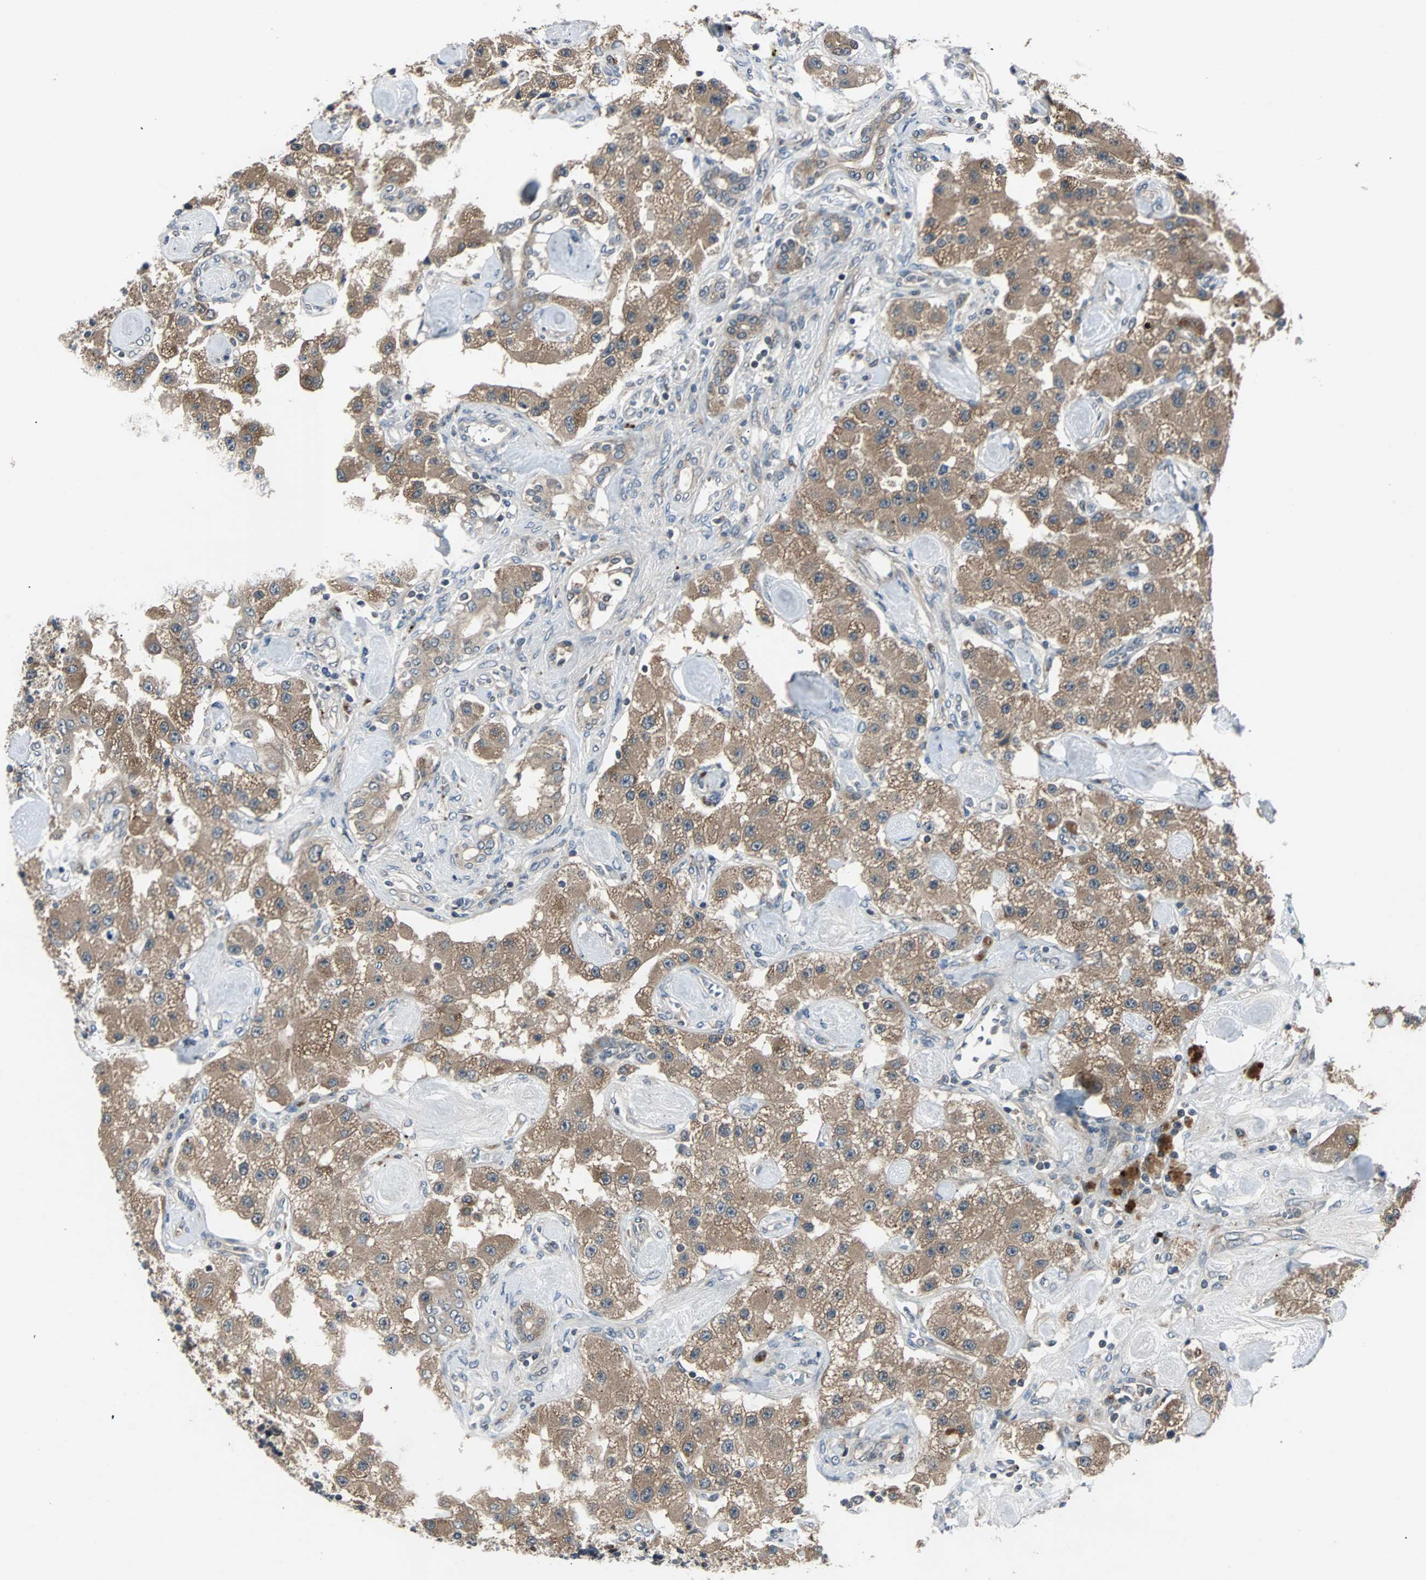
{"staining": {"intensity": "moderate", "quantity": ">75%", "location": "cytoplasmic/membranous"}, "tissue": "carcinoid", "cell_type": "Tumor cells", "image_type": "cancer", "snomed": [{"axis": "morphology", "description": "Carcinoid, malignant, NOS"}, {"axis": "topography", "description": "Pancreas"}], "caption": "High-power microscopy captured an immunohistochemistry (IHC) image of carcinoid, revealing moderate cytoplasmic/membranous positivity in approximately >75% of tumor cells.", "gene": "ARF1", "patient": {"sex": "male", "age": 41}}